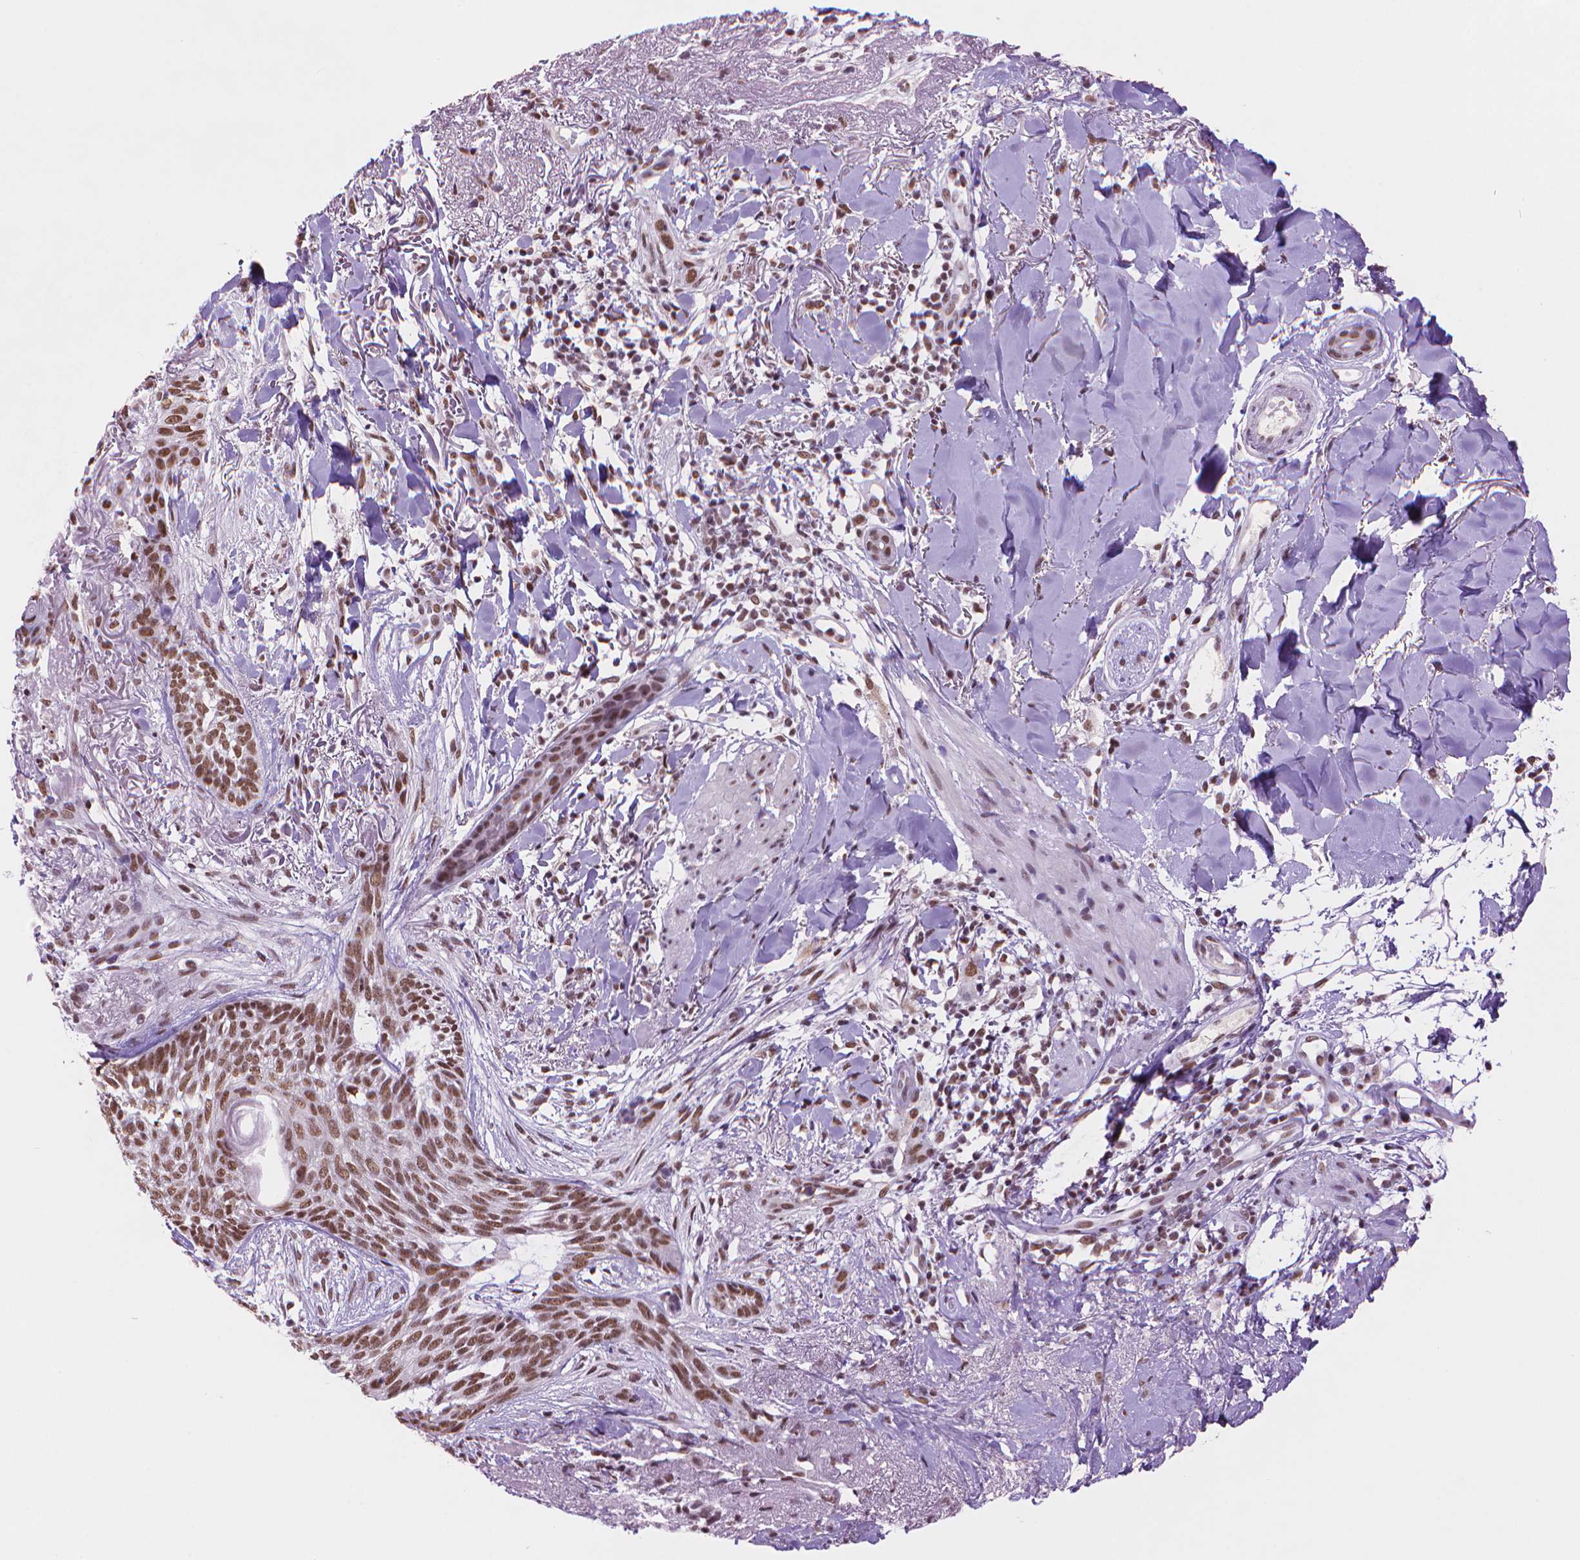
{"staining": {"intensity": "moderate", "quantity": ">75%", "location": "nuclear"}, "tissue": "skin cancer", "cell_type": "Tumor cells", "image_type": "cancer", "snomed": [{"axis": "morphology", "description": "Normal tissue, NOS"}, {"axis": "morphology", "description": "Basal cell carcinoma"}, {"axis": "topography", "description": "Skin"}], "caption": "DAB immunohistochemical staining of human skin basal cell carcinoma reveals moderate nuclear protein staining in about >75% of tumor cells. Using DAB (3,3'-diaminobenzidine) (brown) and hematoxylin (blue) stains, captured at high magnification using brightfield microscopy.", "gene": "RPA4", "patient": {"sex": "male", "age": 84}}